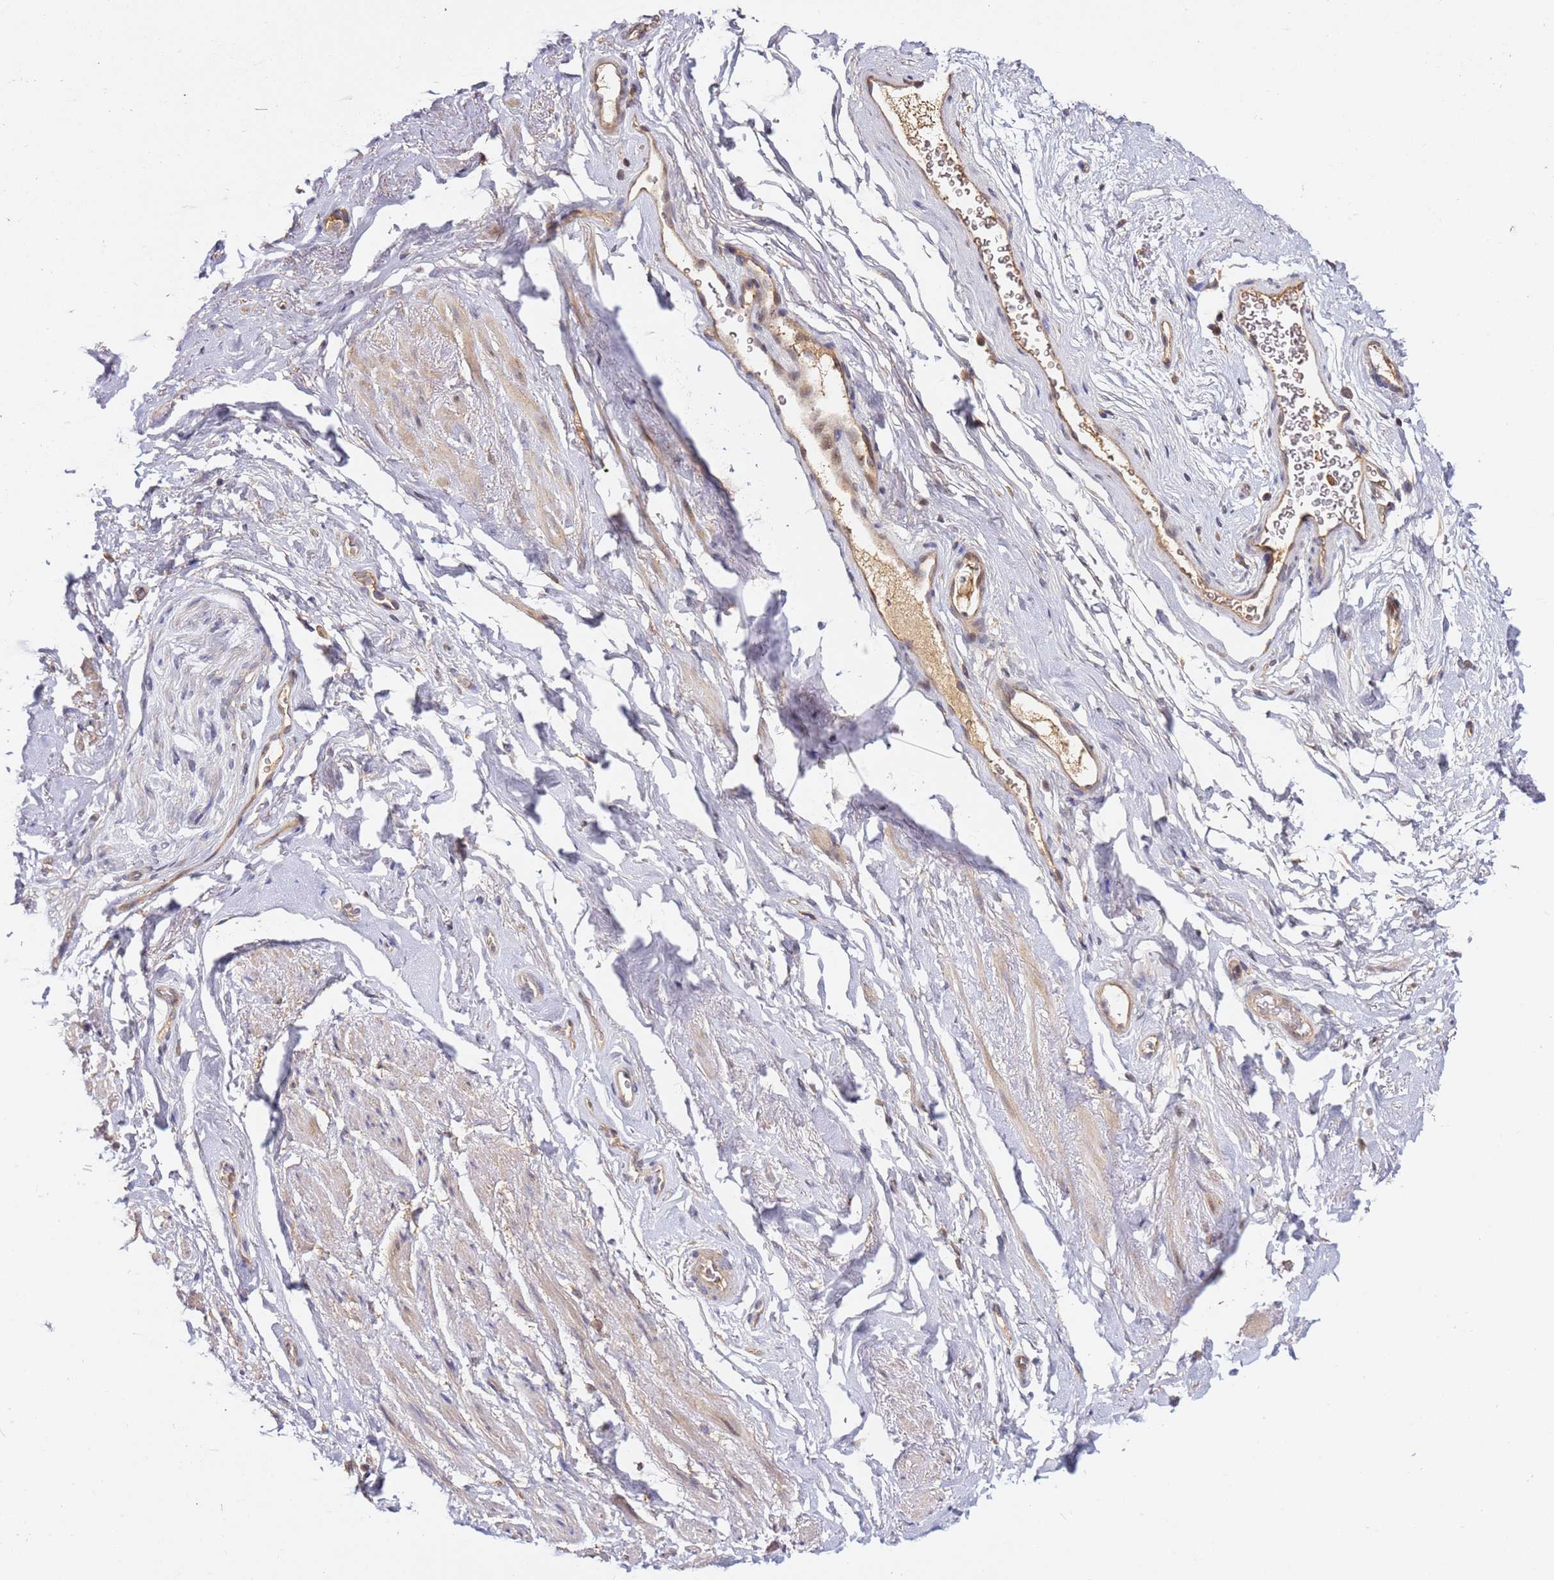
{"staining": {"intensity": "weak", "quantity": "25%-75%", "location": "cytoplasmic/membranous"}, "tissue": "smooth muscle", "cell_type": "Smooth muscle cells", "image_type": "normal", "snomed": [{"axis": "morphology", "description": "Normal tissue, NOS"}, {"axis": "topography", "description": "Smooth muscle"}, {"axis": "topography", "description": "Peripheral nerve tissue"}], "caption": "Smooth muscle cells demonstrate low levels of weak cytoplasmic/membranous staining in approximately 25%-75% of cells in benign smooth muscle.", "gene": "OSBPL2", "patient": {"sex": "male", "age": 69}}